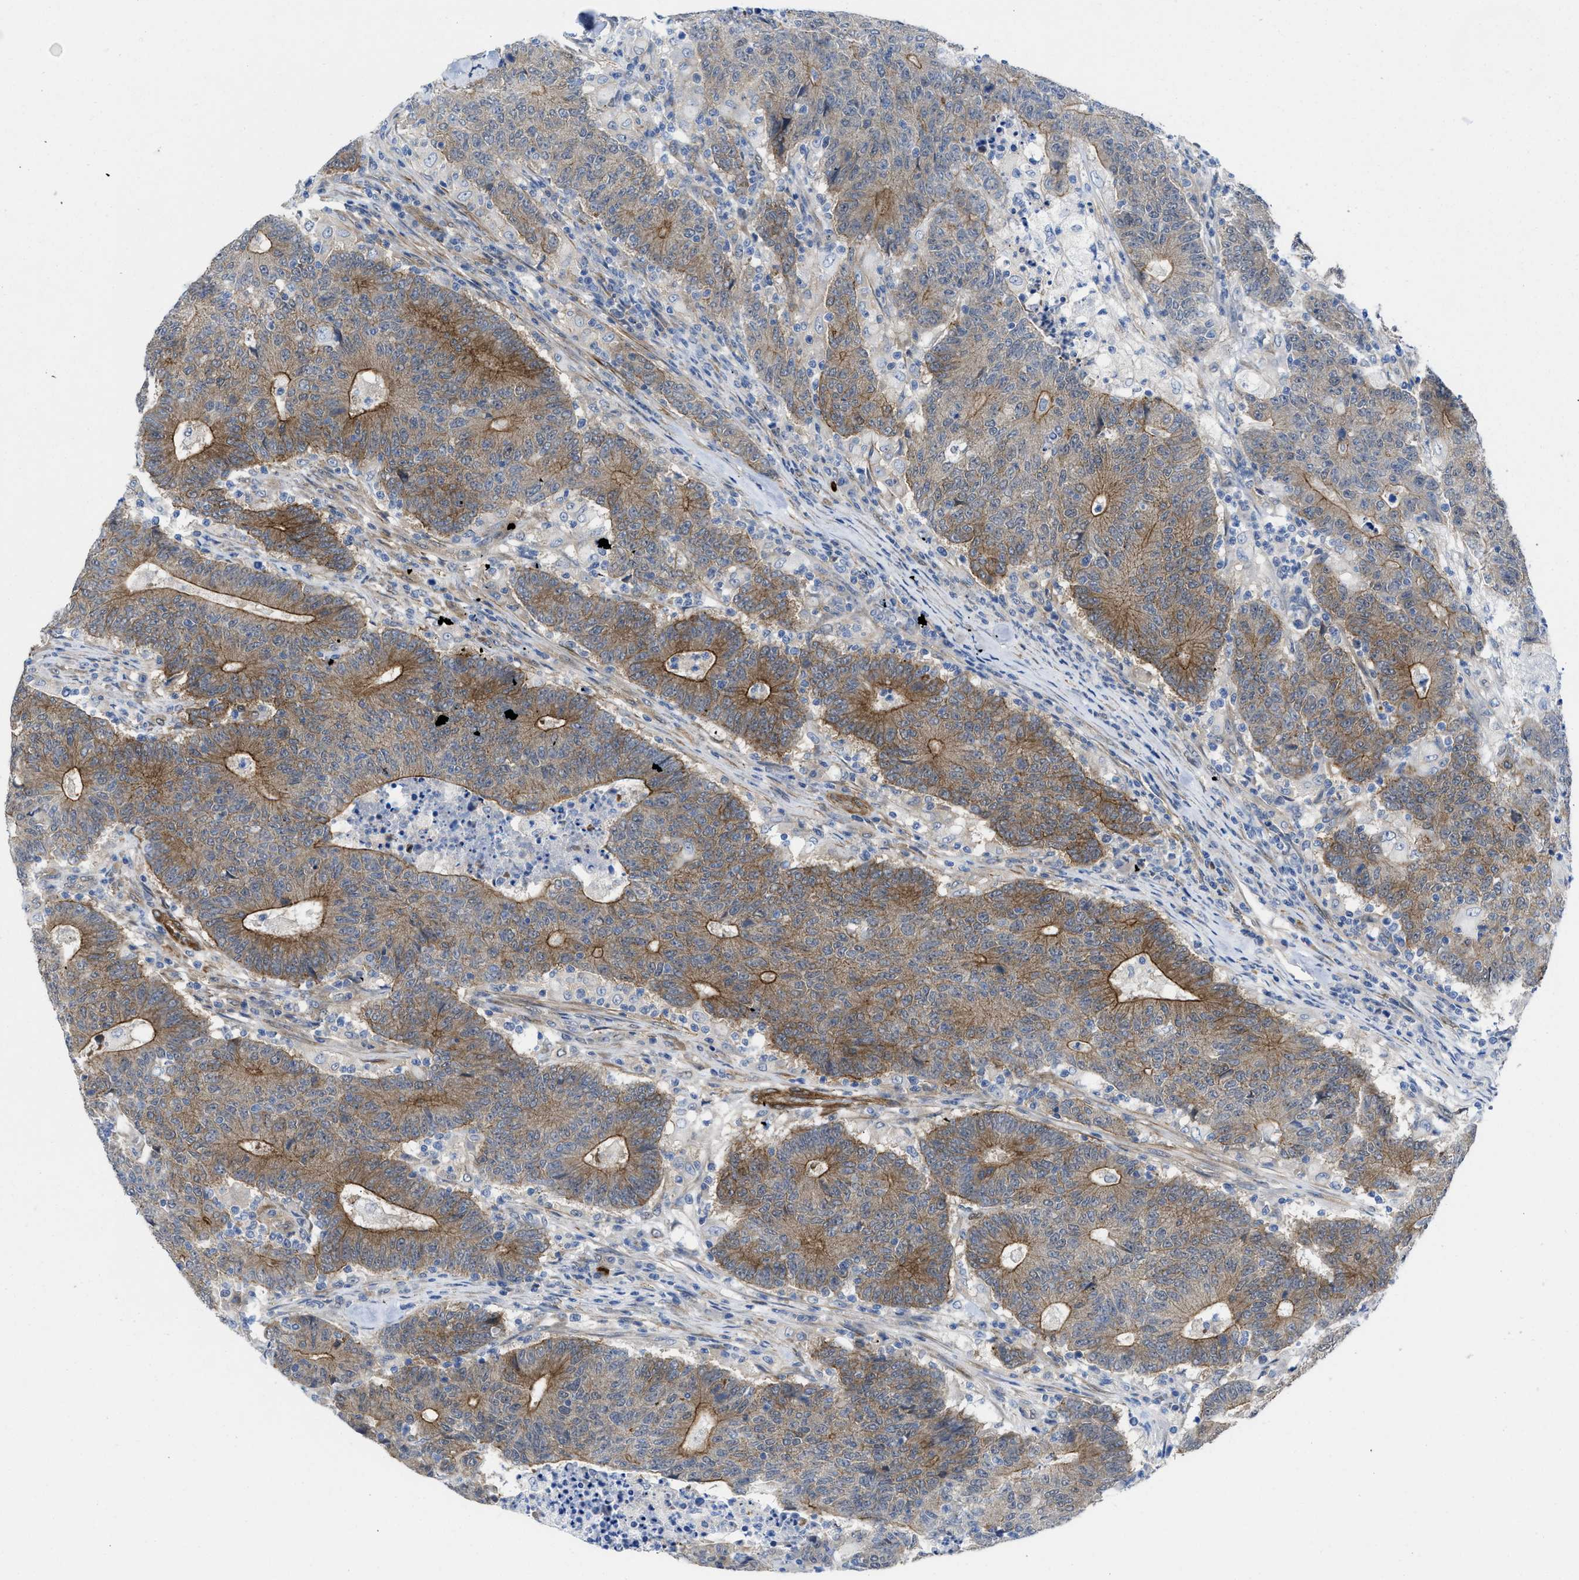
{"staining": {"intensity": "moderate", "quantity": ">75%", "location": "cytoplasmic/membranous"}, "tissue": "colorectal cancer", "cell_type": "Tumor cells", "image_type": "cancer", "snomed": [{"axis": "morphology", "description": "Normal tissue, NOS"}, {"axis": "morphology", "description": "Adenocarcinoma, NOS"}, {"axis": "topography", "description": "Colon"}], "caption": "Colorectal cancer (adenocarcinoma) stained with a brown dye shows moderate cytoplasmic/membranous positive positivity in about >75% of tumor cells.", "gene": "PDLIM5", "patient": {"sex": "female", "age": 75}}